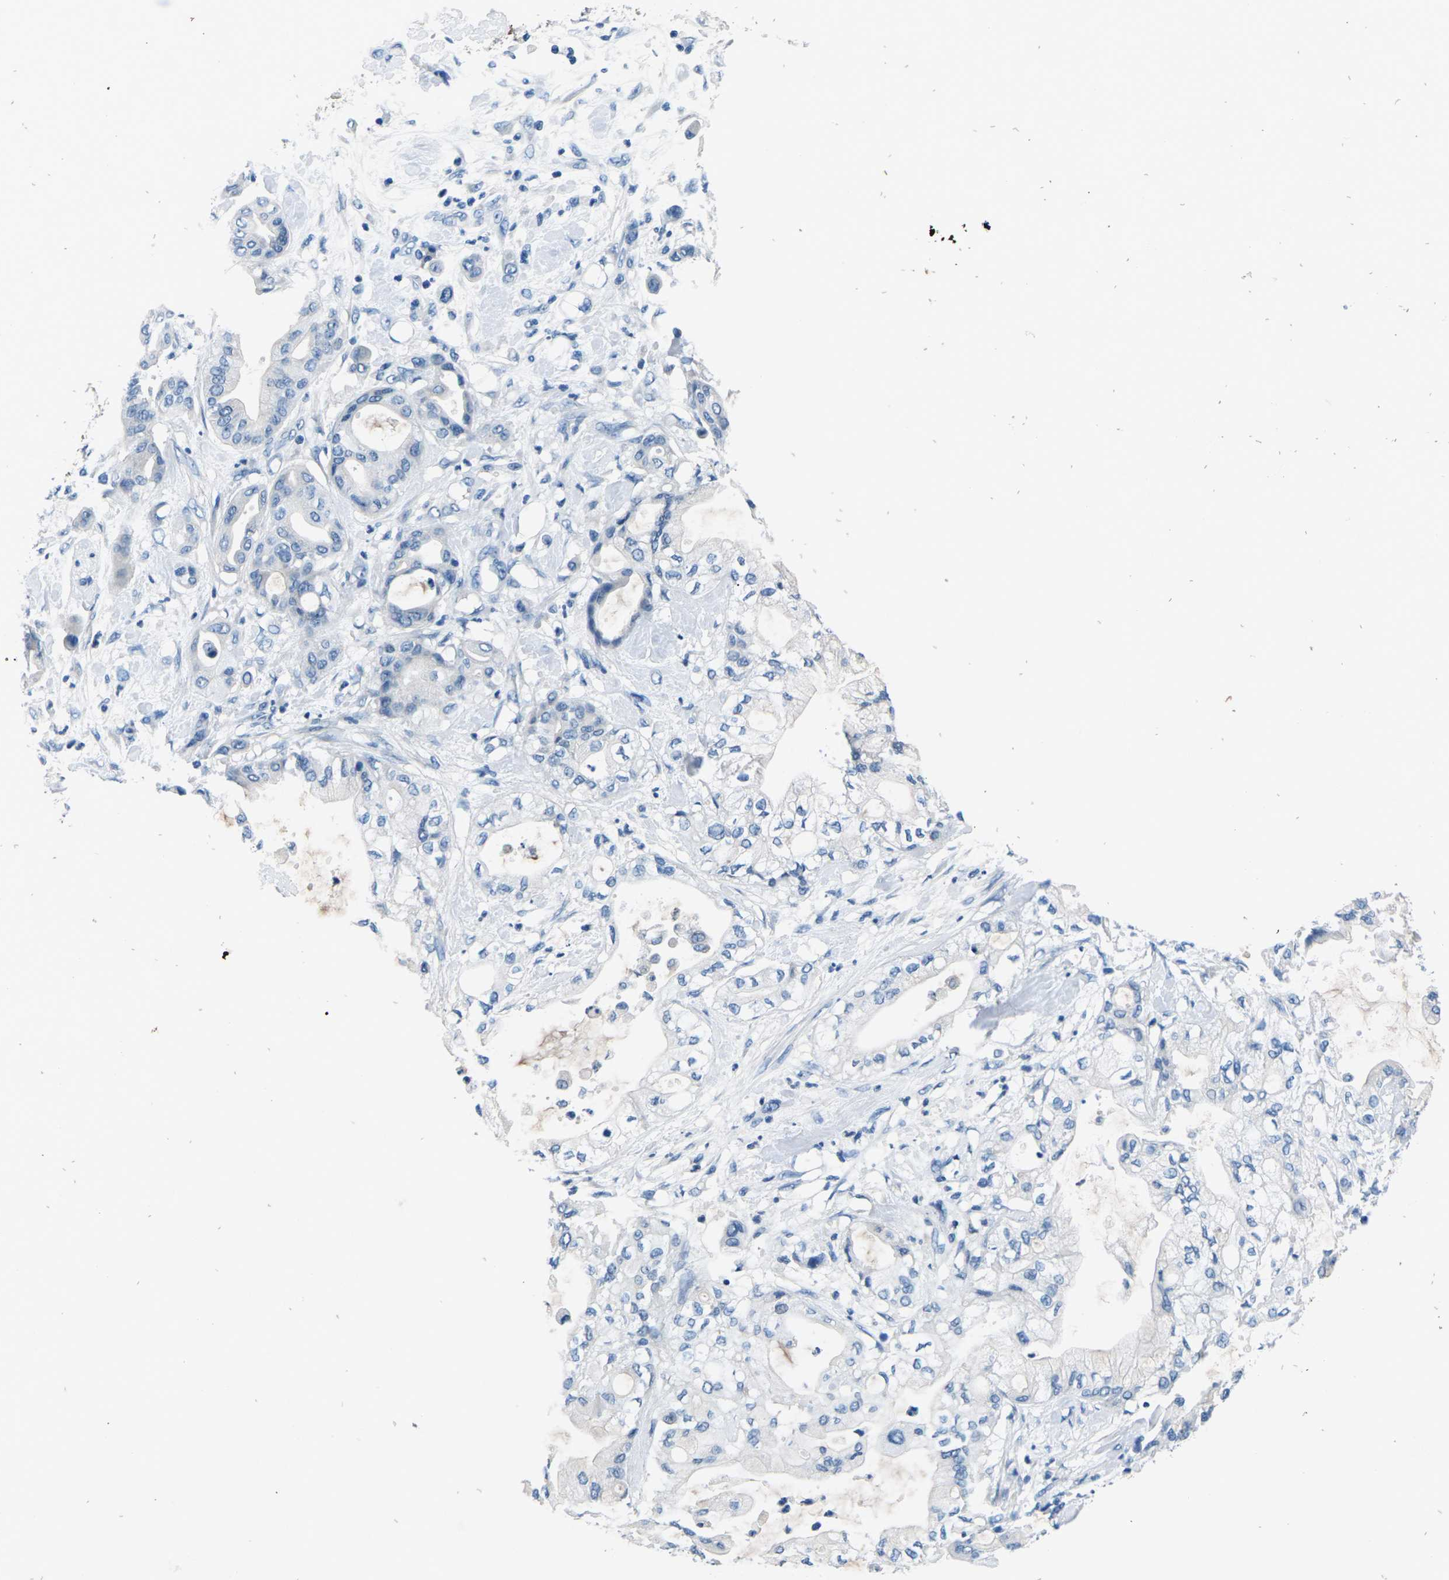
{"staining": {"intensity": "negative", "quantity": "none", "location": "none"}, "tissue": "pancreatic cancer", "cell_type": "Tumor cells", "image_type": "cancer", "snomed": [{"axis": "morphology", "description": "Adenocarcinoma, NOS"}, {"axis": "morphology", "description": "Adenocarcinoma, metastatic, NOS"}, {"axis": "topography", "description": "Lymph node"}, {"axis": "topography", "description": "Pancreas"}, {"axis": "topography", "description": "Duodenum"}], "caption": "Pancreatic metastatic adenocarcinoma stained for a protein using IHC displays no staining tumor cells.", "gene": "UMOD", "patient": {"sex": "female", "age": 64}}